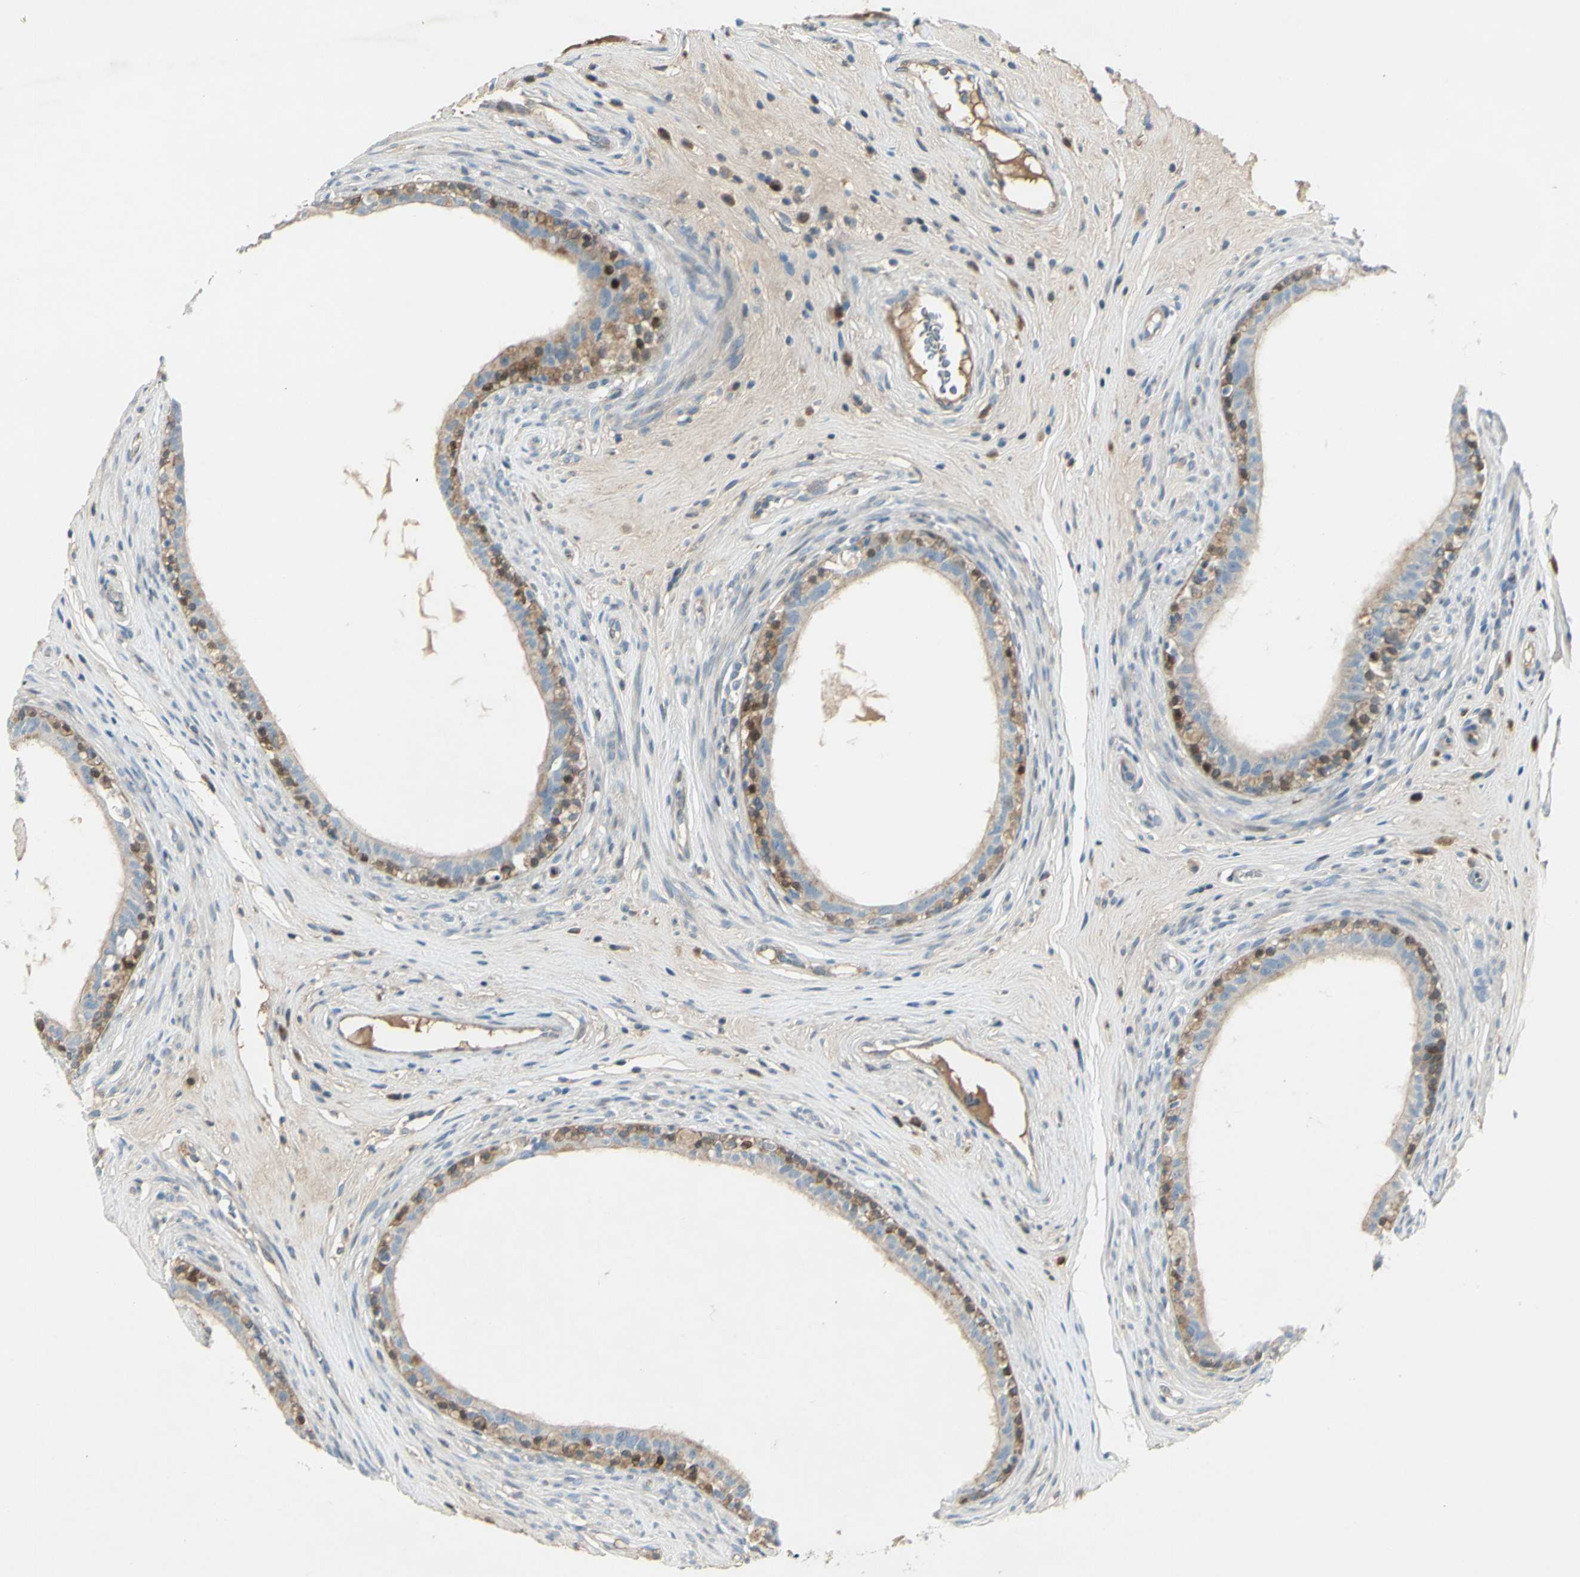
{"staining": {"intensity": "moderate", "quantity": "<25%", "location": "cytoplasmic/membranous,nuclear"}, "tissue": "epididymis", "cell_type": "Glandular cells", "image_type": "normal", "snomed": [{"axis": "morphology", "description": "Normal tissue, NOS"}, {"axis": "morphology", "description": "Inflammation, NOS"}, {"axis": "topography", "description": "Epididymis"}], "caption": "Moderate cytoplasmic/membranous,nuclear protein positivity is appreciated in about <25% of glandular cells in epididymis.", "gene": "C1orf159", "patient": {"sex": "male", "age": 84}}